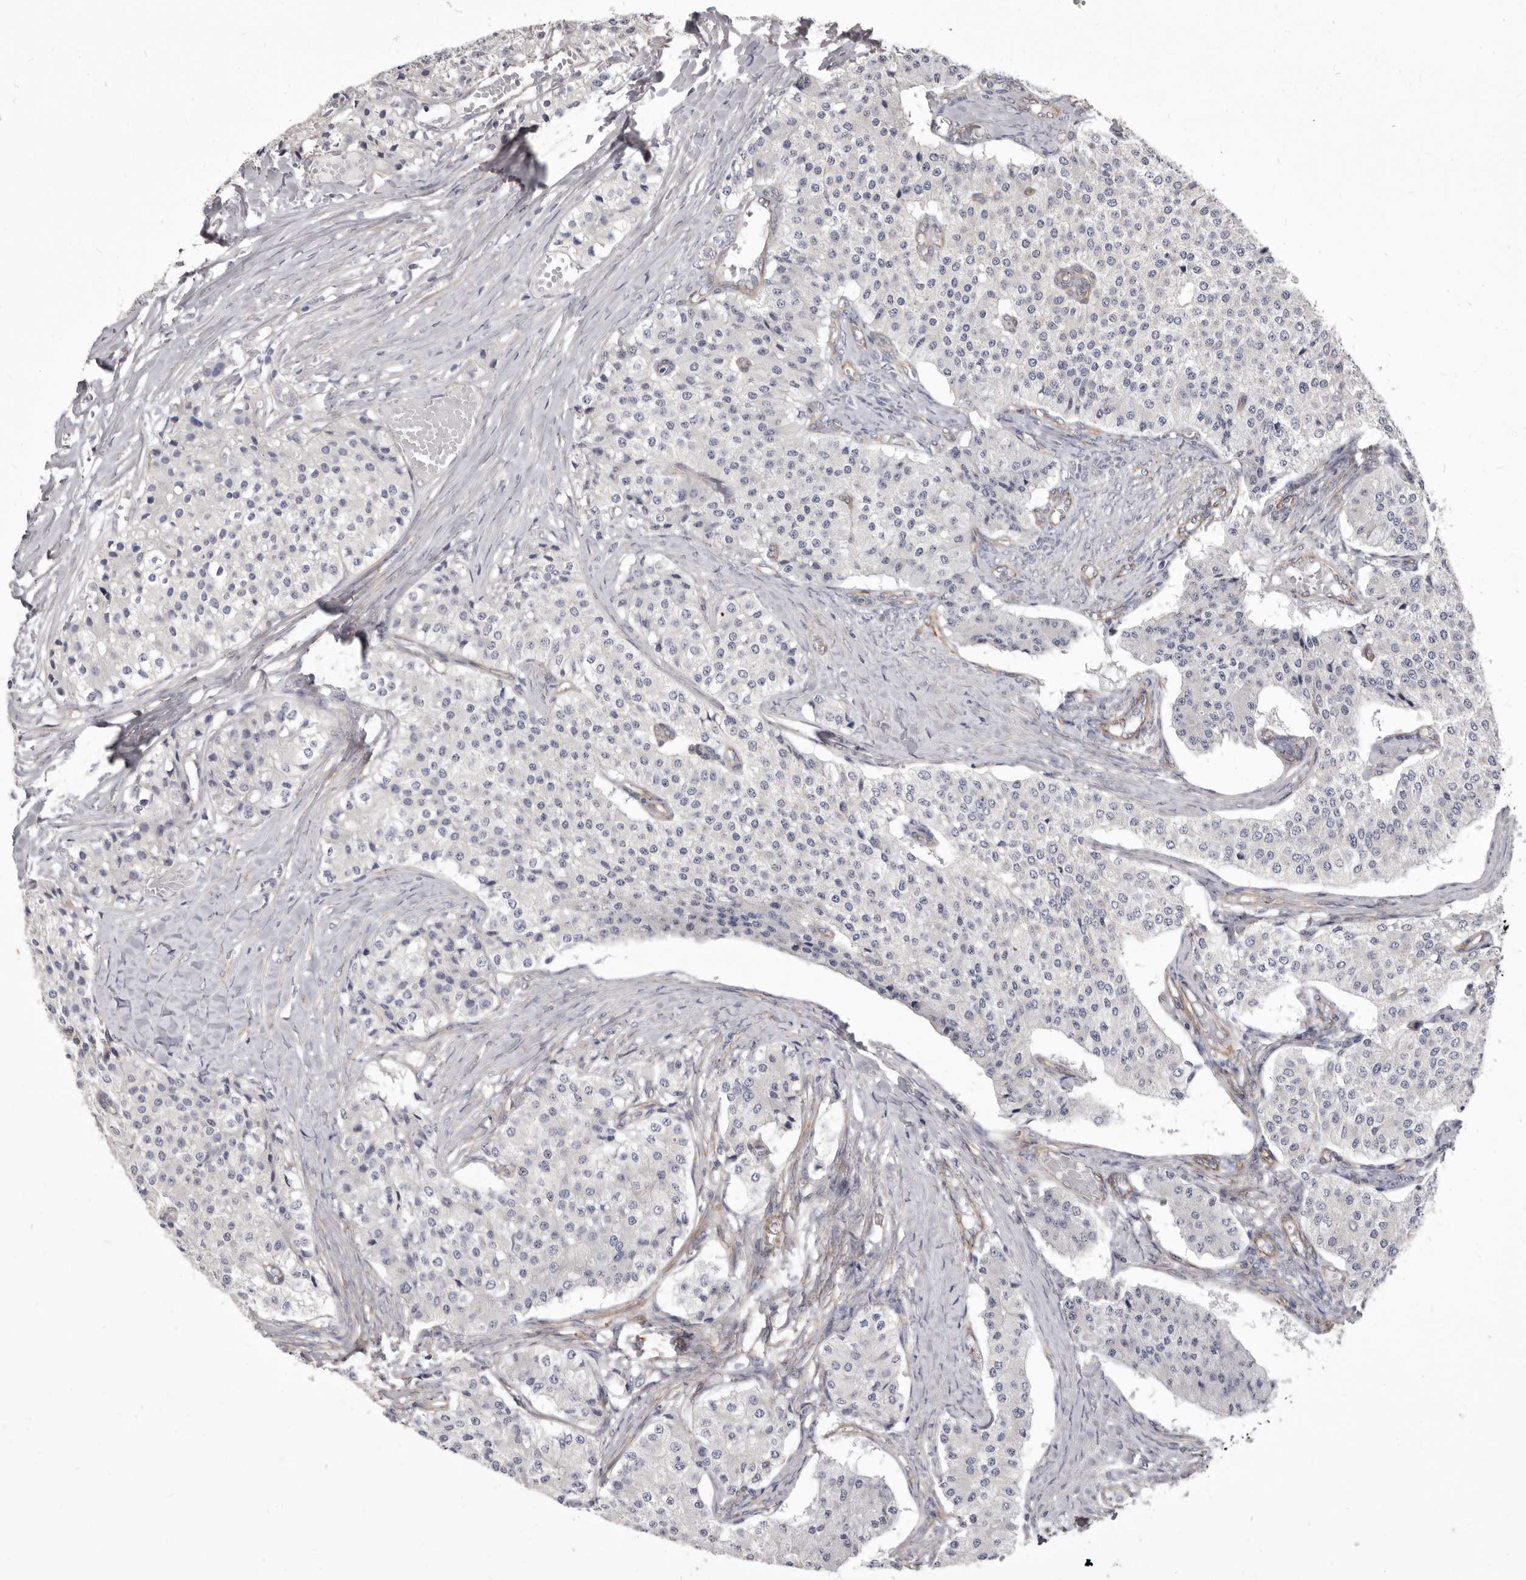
{"staining": {"intensity": "negative", "quantity": "none", "location": "none"}, "tissue": "carcinoid", "cell_type": "Tumor cells", "image_type": "cancer", "snomed": [{"axis": "morphology", "description": "Carcinoid, malignant, NOS"}, {"axis": "topography", "description": "Colon"}], "caption": "High magnification brightfield microscopy of carcinoid stained with DAB (3,3'-diaminobenzidine) (brown) and counterstained with hematoxylin (blue): tumor cells show no significant staining.", "gene": "P2RX6", "patient": {"sex": "female", "age": 52}}